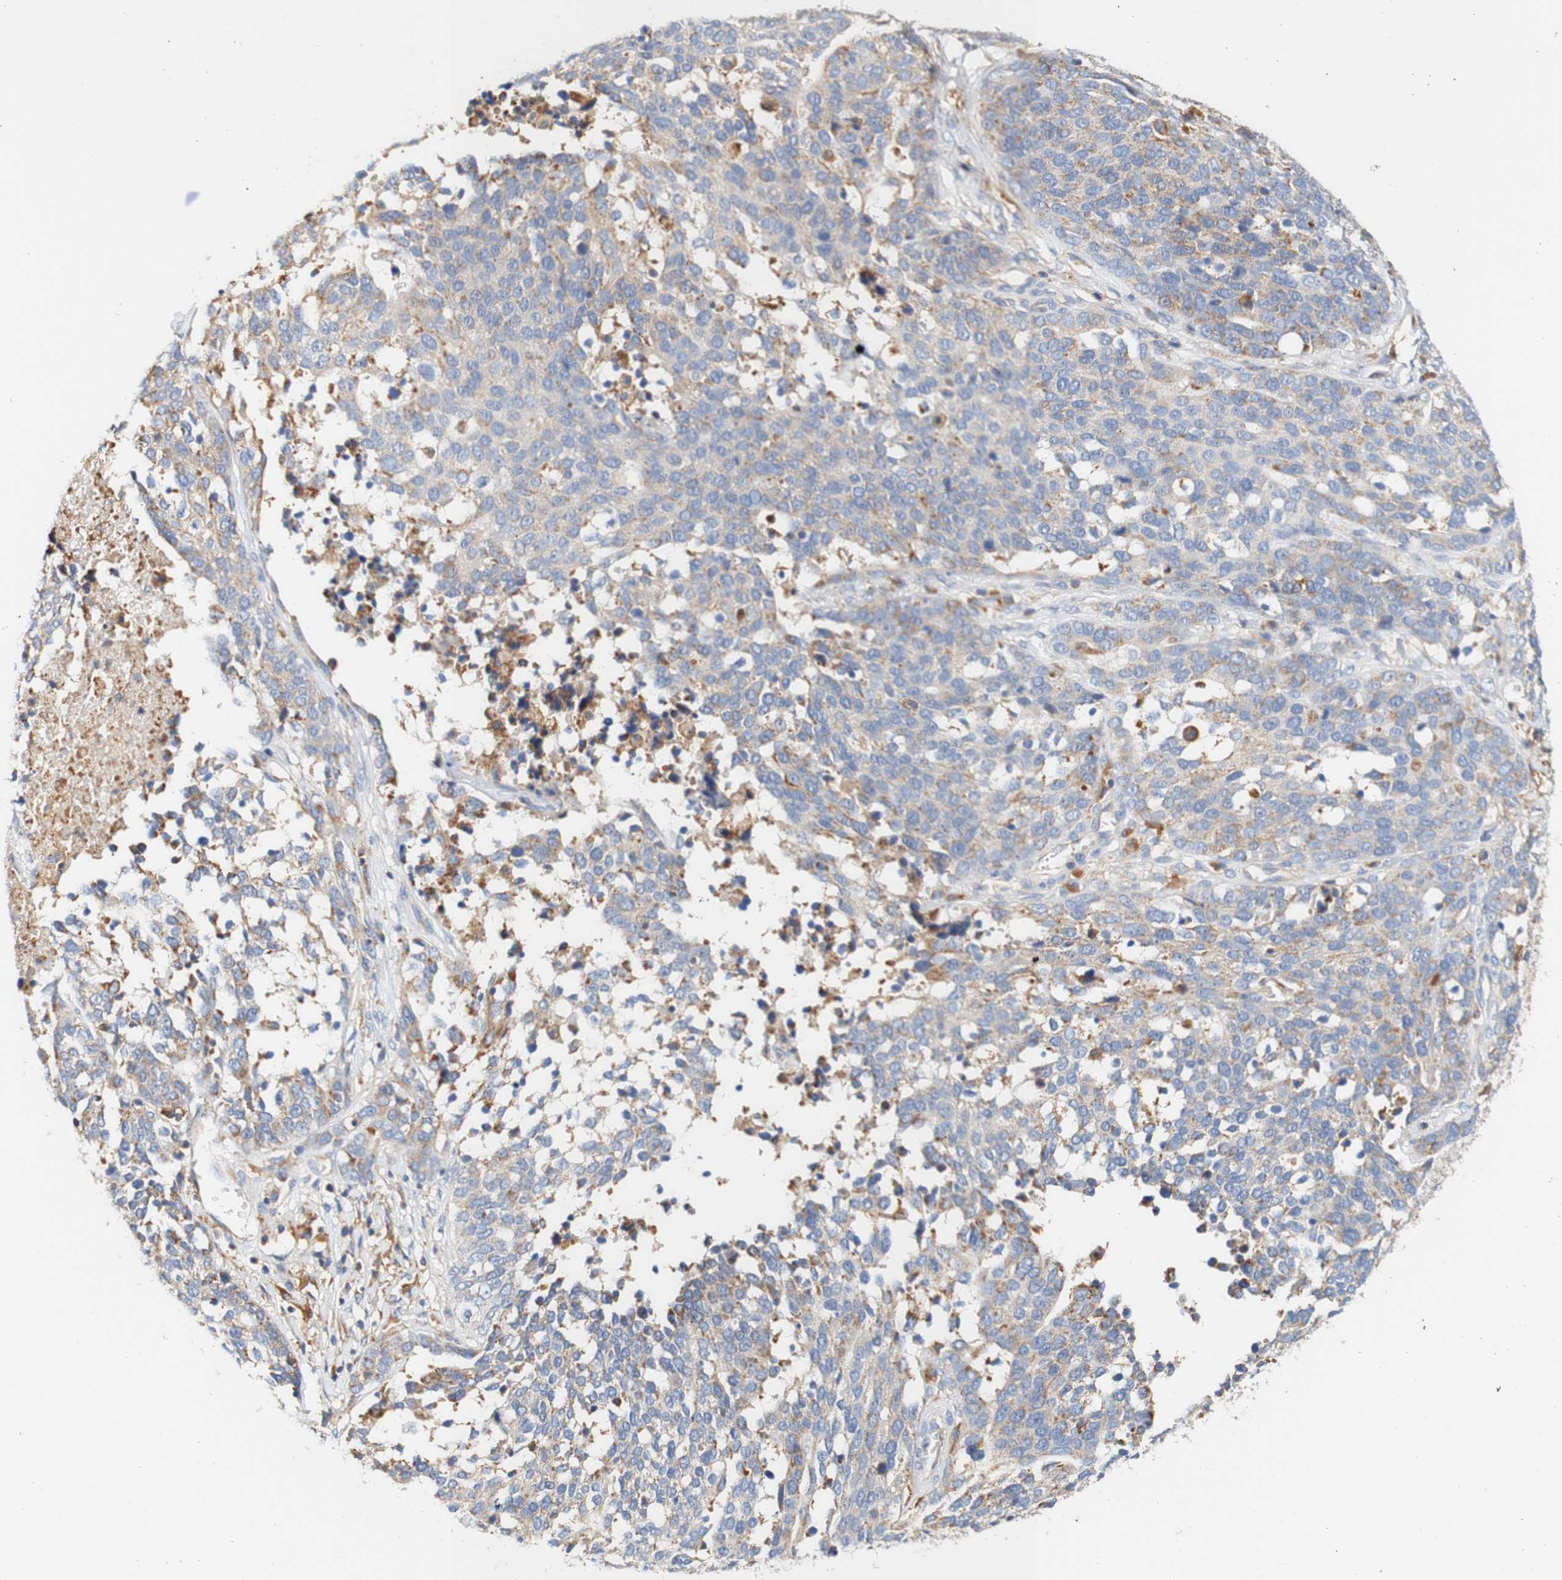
{"staining": {"intensity": "moderate", "quantity": "<25%", "location": "cytoplasmic/membranous"}, "tissue": "ovarian cancer", "cell_type": "Tumor cells", "image_type": "cancer", "snomed": [{"axis": "morphology", "description": "Cystadenocarcinoma, serous, NOS"}, {"axis": "topography", "description": "Ovary"}], "caption": "Immunohistochemistry (DAB (3,3'-diaminobenzidine)) staining of serous cystadenocarcinoma (ovarian) exhibits moderate cytoplasmic/membranous protein positivity in about <25% of tumor cells. (Stains: DAB in brown, nuclei in blue, Microscopy: brightfield microscopy at high magnification).", "gene": "PCDH7", "patient": {"sex": "female", "age": 44}}